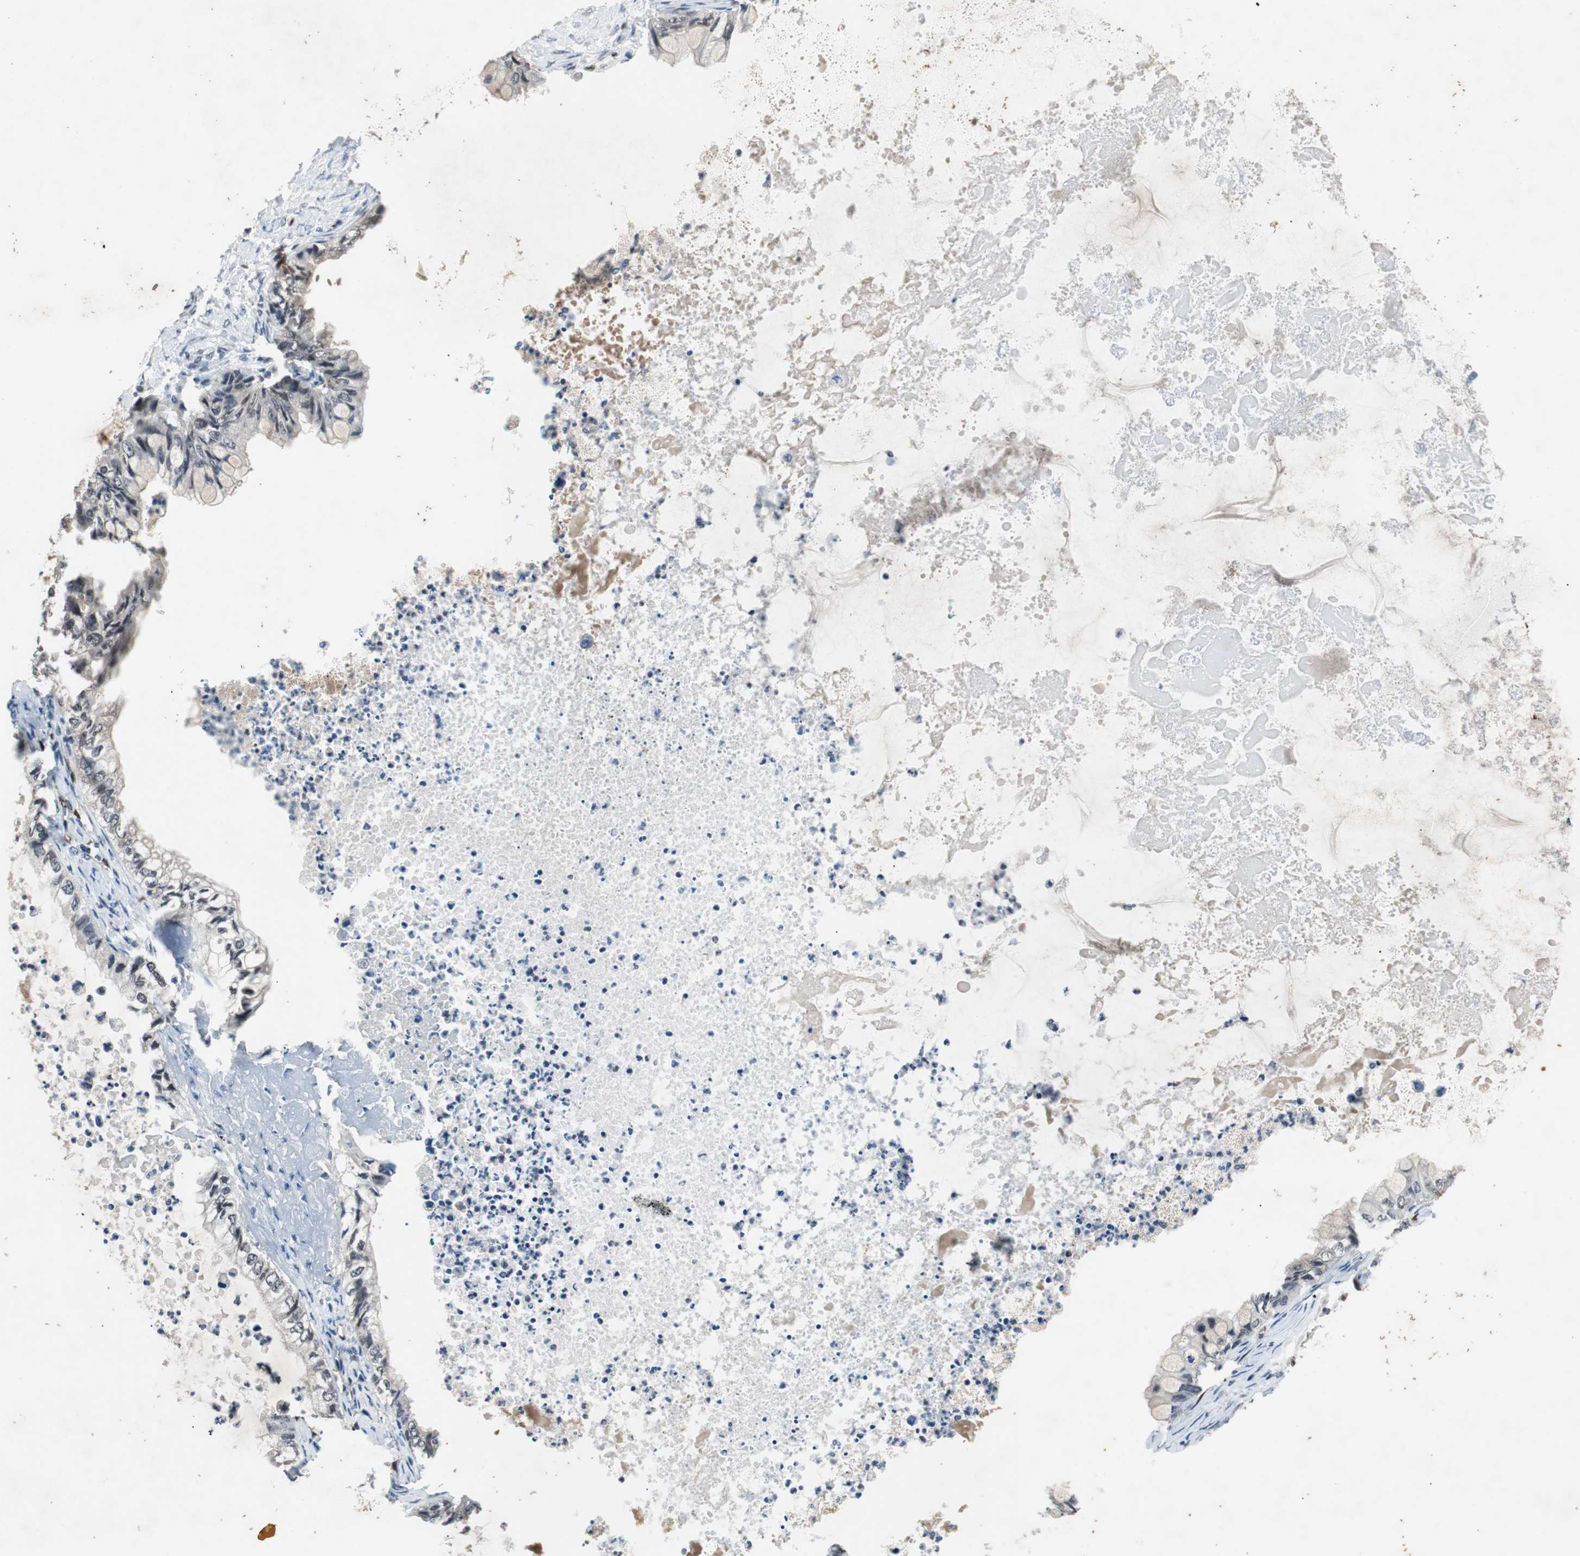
{"staining": {"intensity": "negative", "quantity": "none", "location": "none"}, "tissue": "ovarian cancer", "cell_type": "Tumor cells", "image_type": "cancer", "snomed": [{"axis": "morphology", "description": "Cystadenocarcinoma, mucinous, NOS"}, {"axis": "topography", "description": "Ovary"}], "caption": "Immunohistochemistry photomicrograph of ovarian mucinous cystadenocarcinoma stained for a protein (brown), which reveals no expression in tumor cells.", "gene": "SMAD1", "patient": {"sex": "female", "age": 80}}